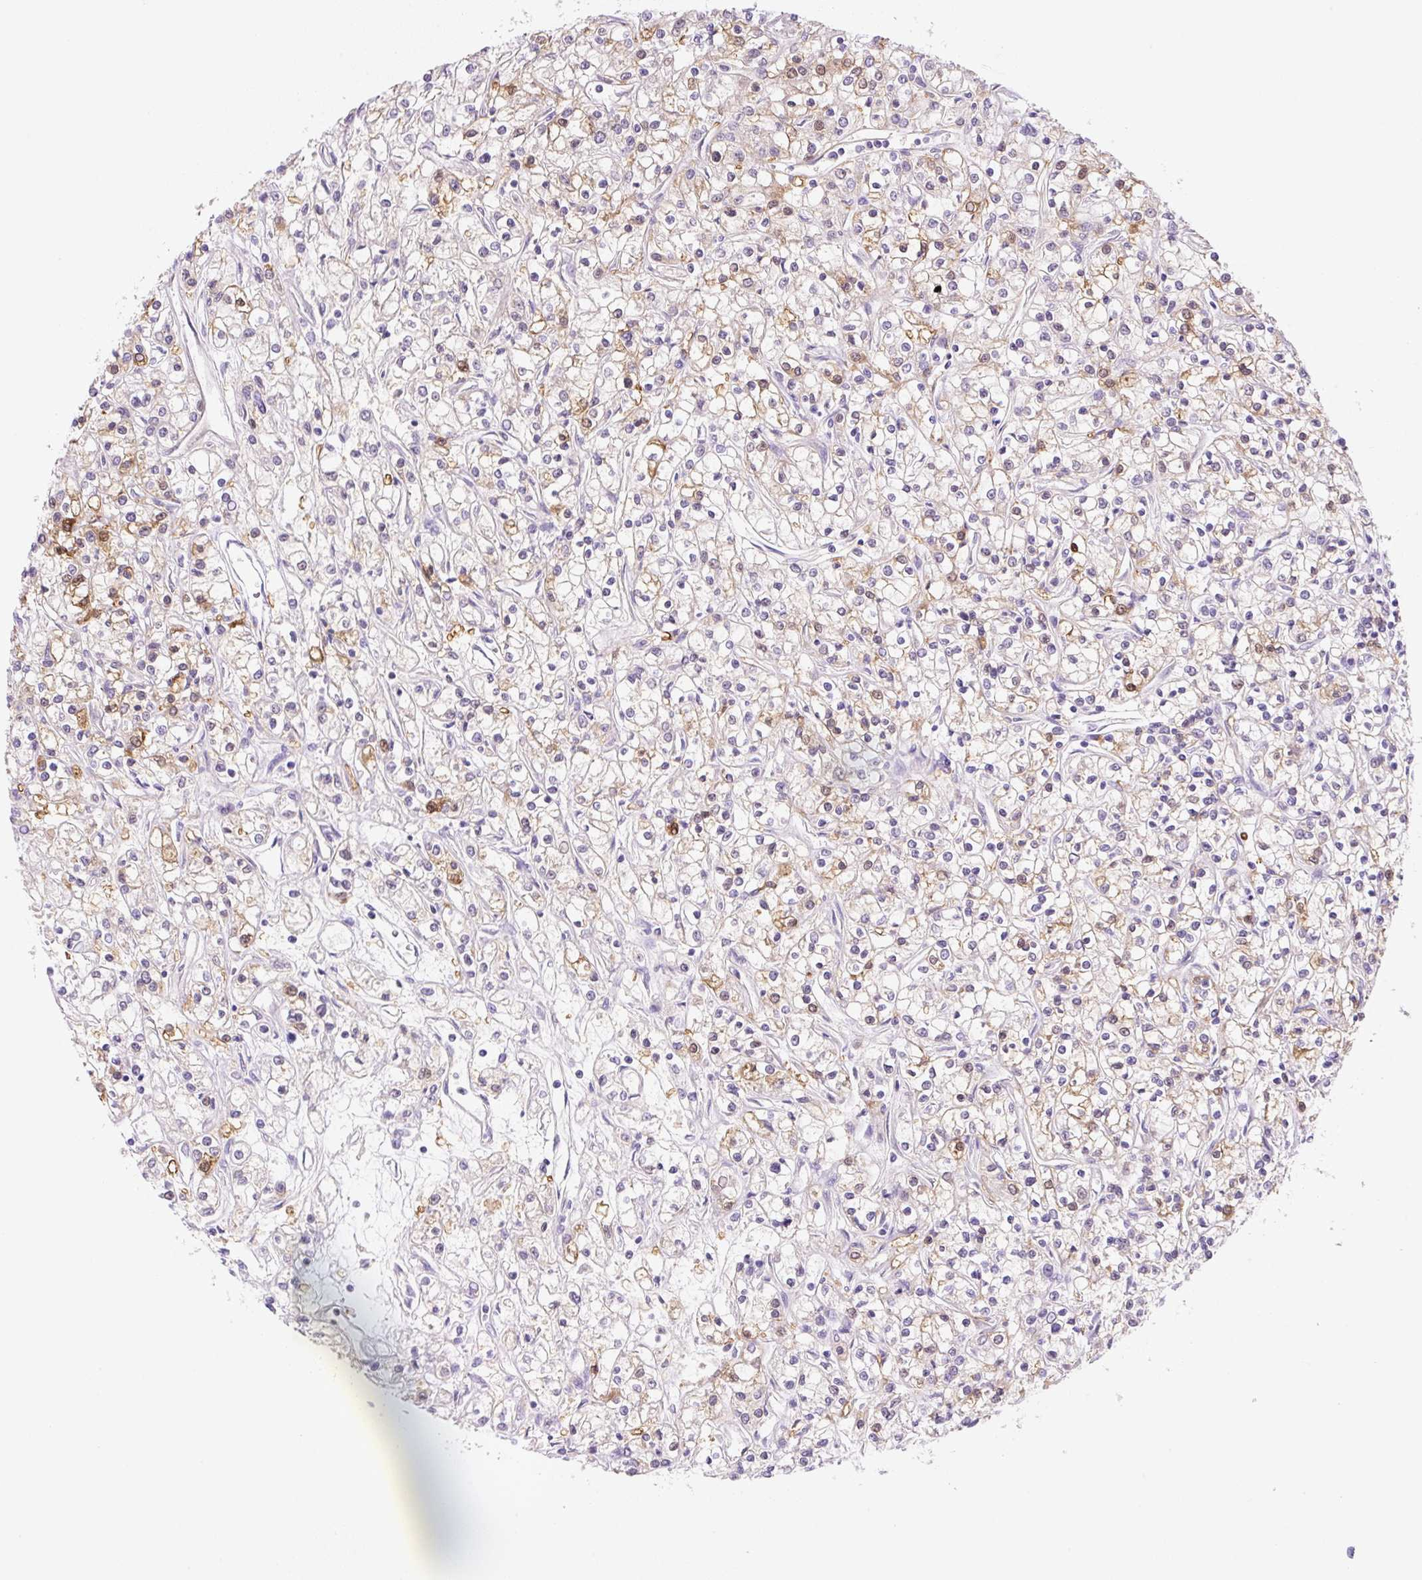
{"staining": {"intensity": "weak", "quantity": "25%-75%", "location": "cytoplasmic/membranous"}, "tissue": "renal cancer", "cell_type": "Tumor cells", "image_type": "cancer", "snomed": [{"axis": "morphology", "description": "Adenocarcinoma, NOS"}, {"axis": "topography", "description": "Kidney"}], "caption": "Immunohistochemistry (DAB) staining of human adenocarcinoma (renal) displays weak cytoplasmic/membranous protein staining in approximately 25%-75% of tumor cells. Using DAB (3,3'-diaminobenzidine) (brown) and hematoxylin (blue) stains, captured at high magnification using brightfield microscopy.", "gene": "NDST3", "patient": {"sex": "female", "age": 59}}